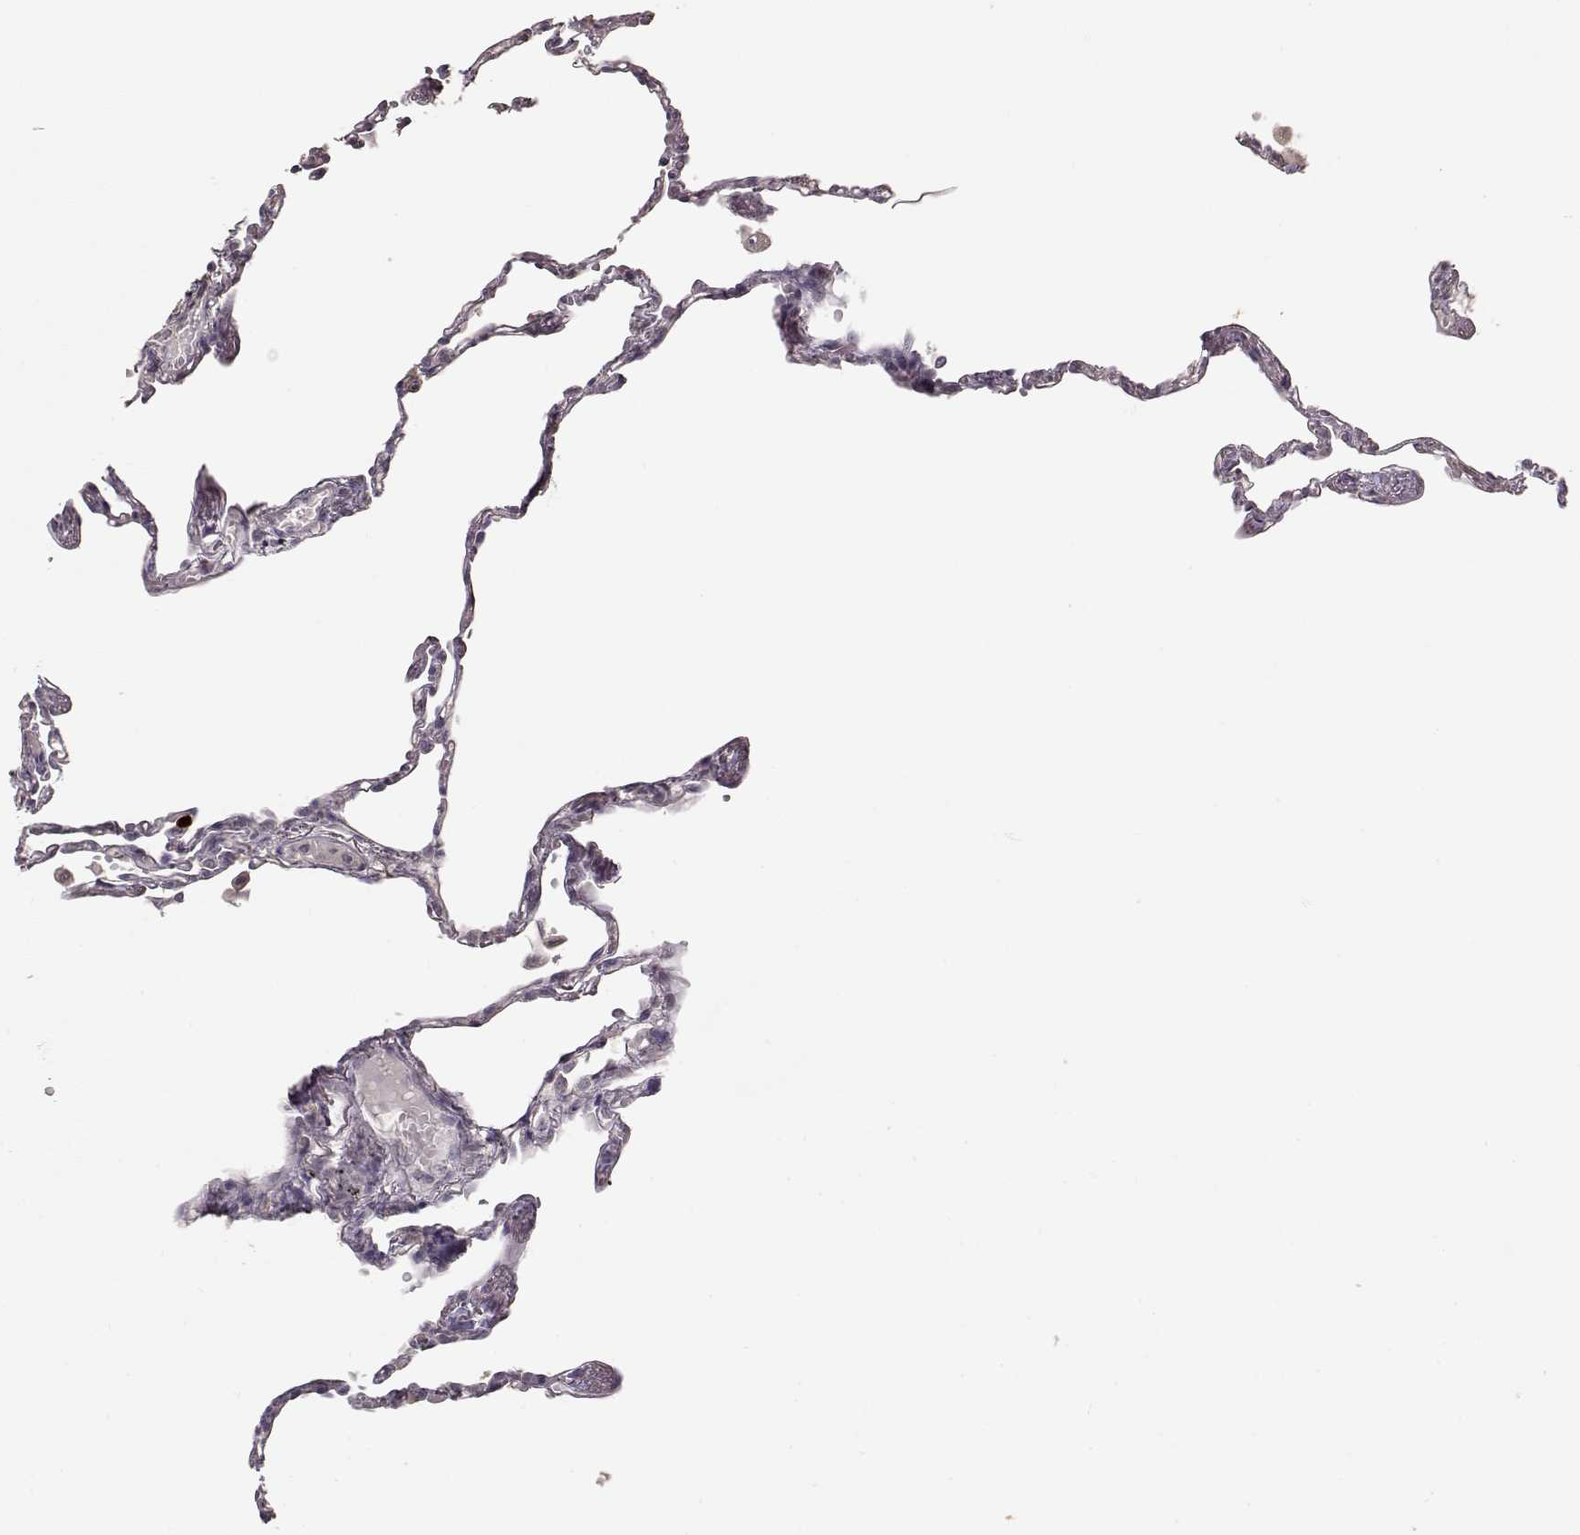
{"staining": {"intensity": "negative", "quantity": "none", "location": "none"}, "tissue": "lung", "cell_type": "Alveolar cells", "image_type": "normal", "snomed": [{"axis": "morphology", "description": "Normal tissue, NOS"}, {"axis": "topography", "description": "Lung"}], "caption": "Immunohistochemistry (IHC) image of benign lung: lung stained with DAB (3,3'-diaminobenzidine) demonstrates no significant protein positivity in alveolar cells. (Brightfield microscopy of DAB (3,3'-diaminobenzidine) immunohistochemistry at high magnification).", "gene": "S100B", "patient": {"sex": "male", "age": 78}}